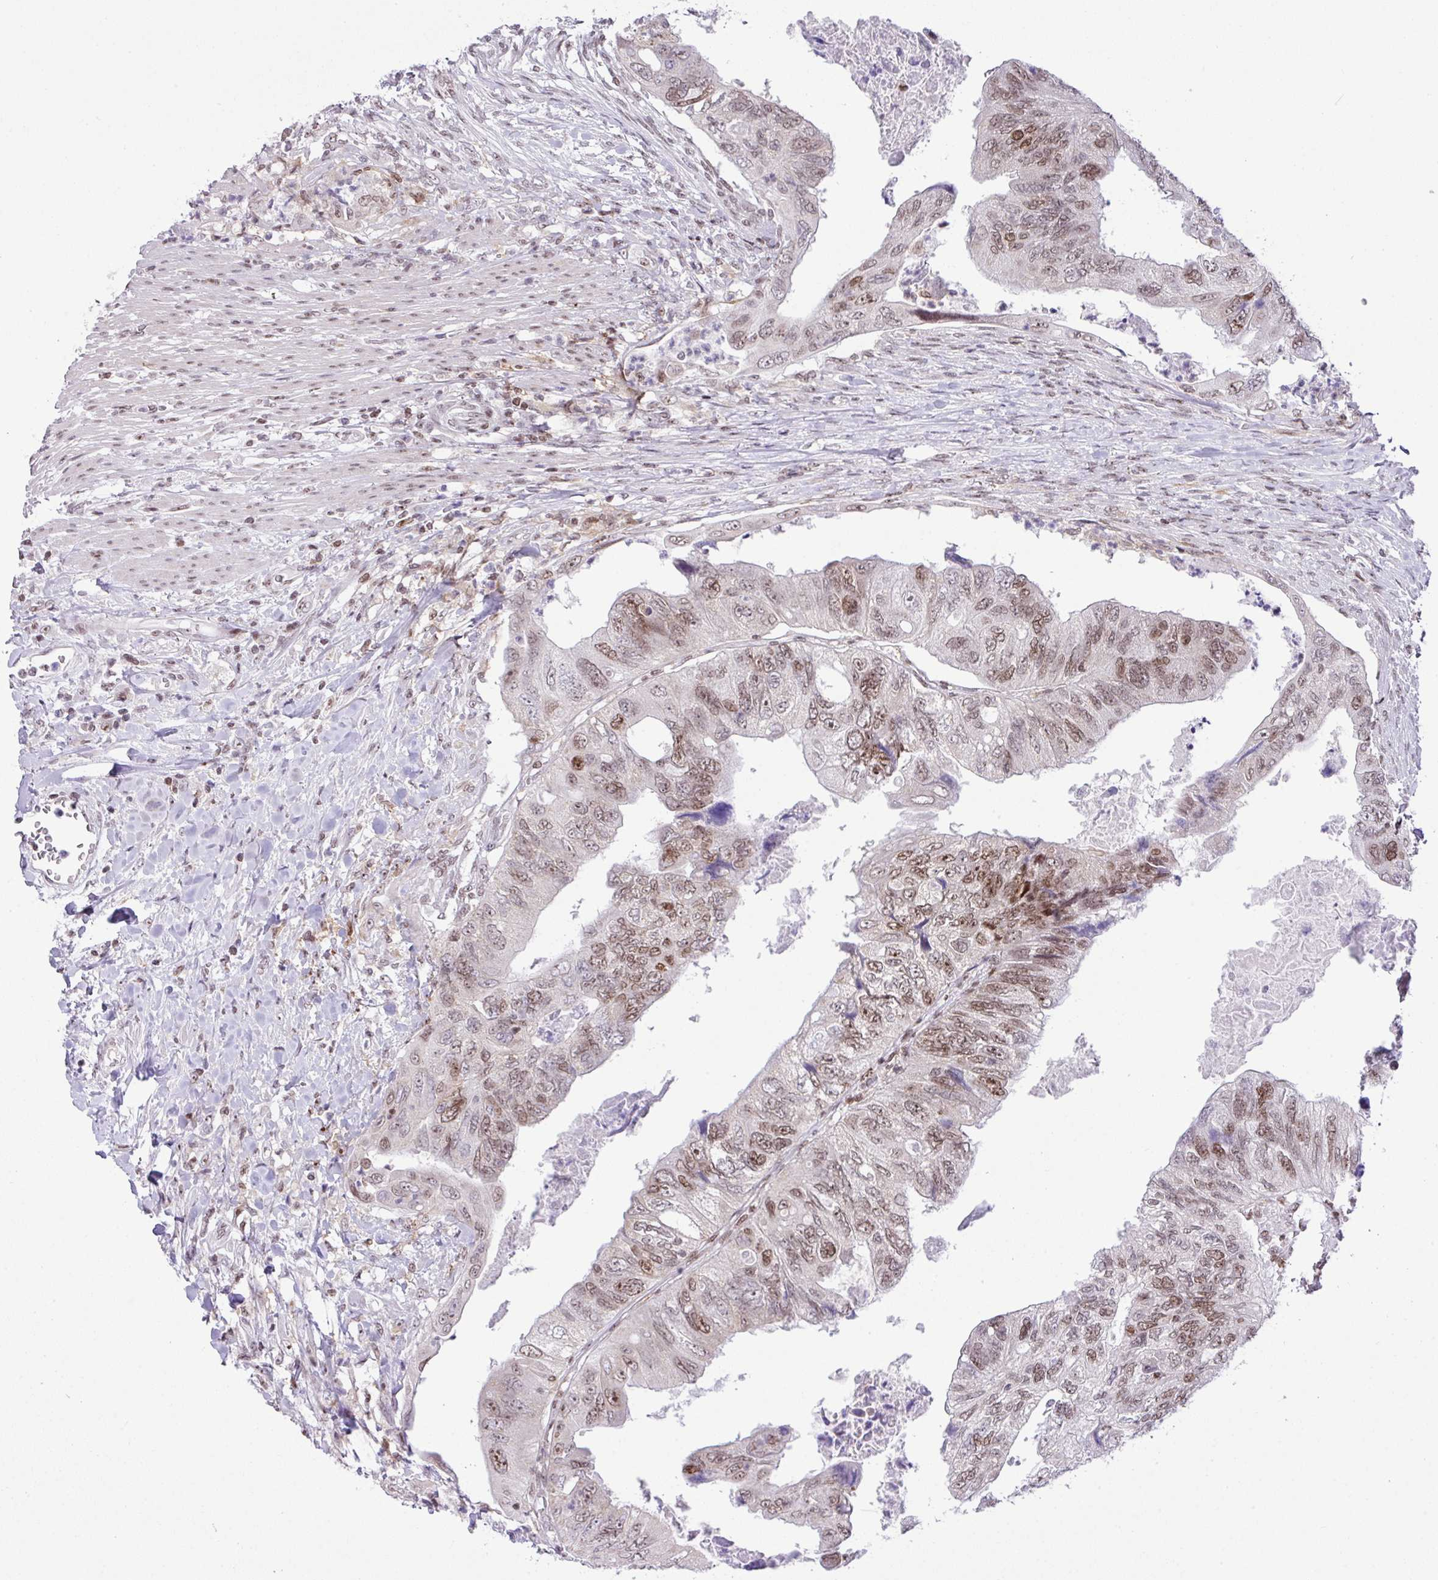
{"staining": {"intensity": "moderate", "quantity": ">75%", "location": "nuclear"}, "tissue": "colorectal cancer", "cell_type": "Tumor cells", "image_type": "cancer", "snomed": [{"axis": "morphology", "description": "Adenocarcinoma, NOS"}, {"axis": "topography", "description": "Rectum"}], "caption": "Immunohistochemical staining of human colorectal cancer displays medium levels of moderate nuclear protein expression in approximately >75% of tumor cells. (DAB IHC, brown staining for protein, blue staining for nuclei).", "gene": "CCDC137", "patient": {"sex": "male", "age": 63}}